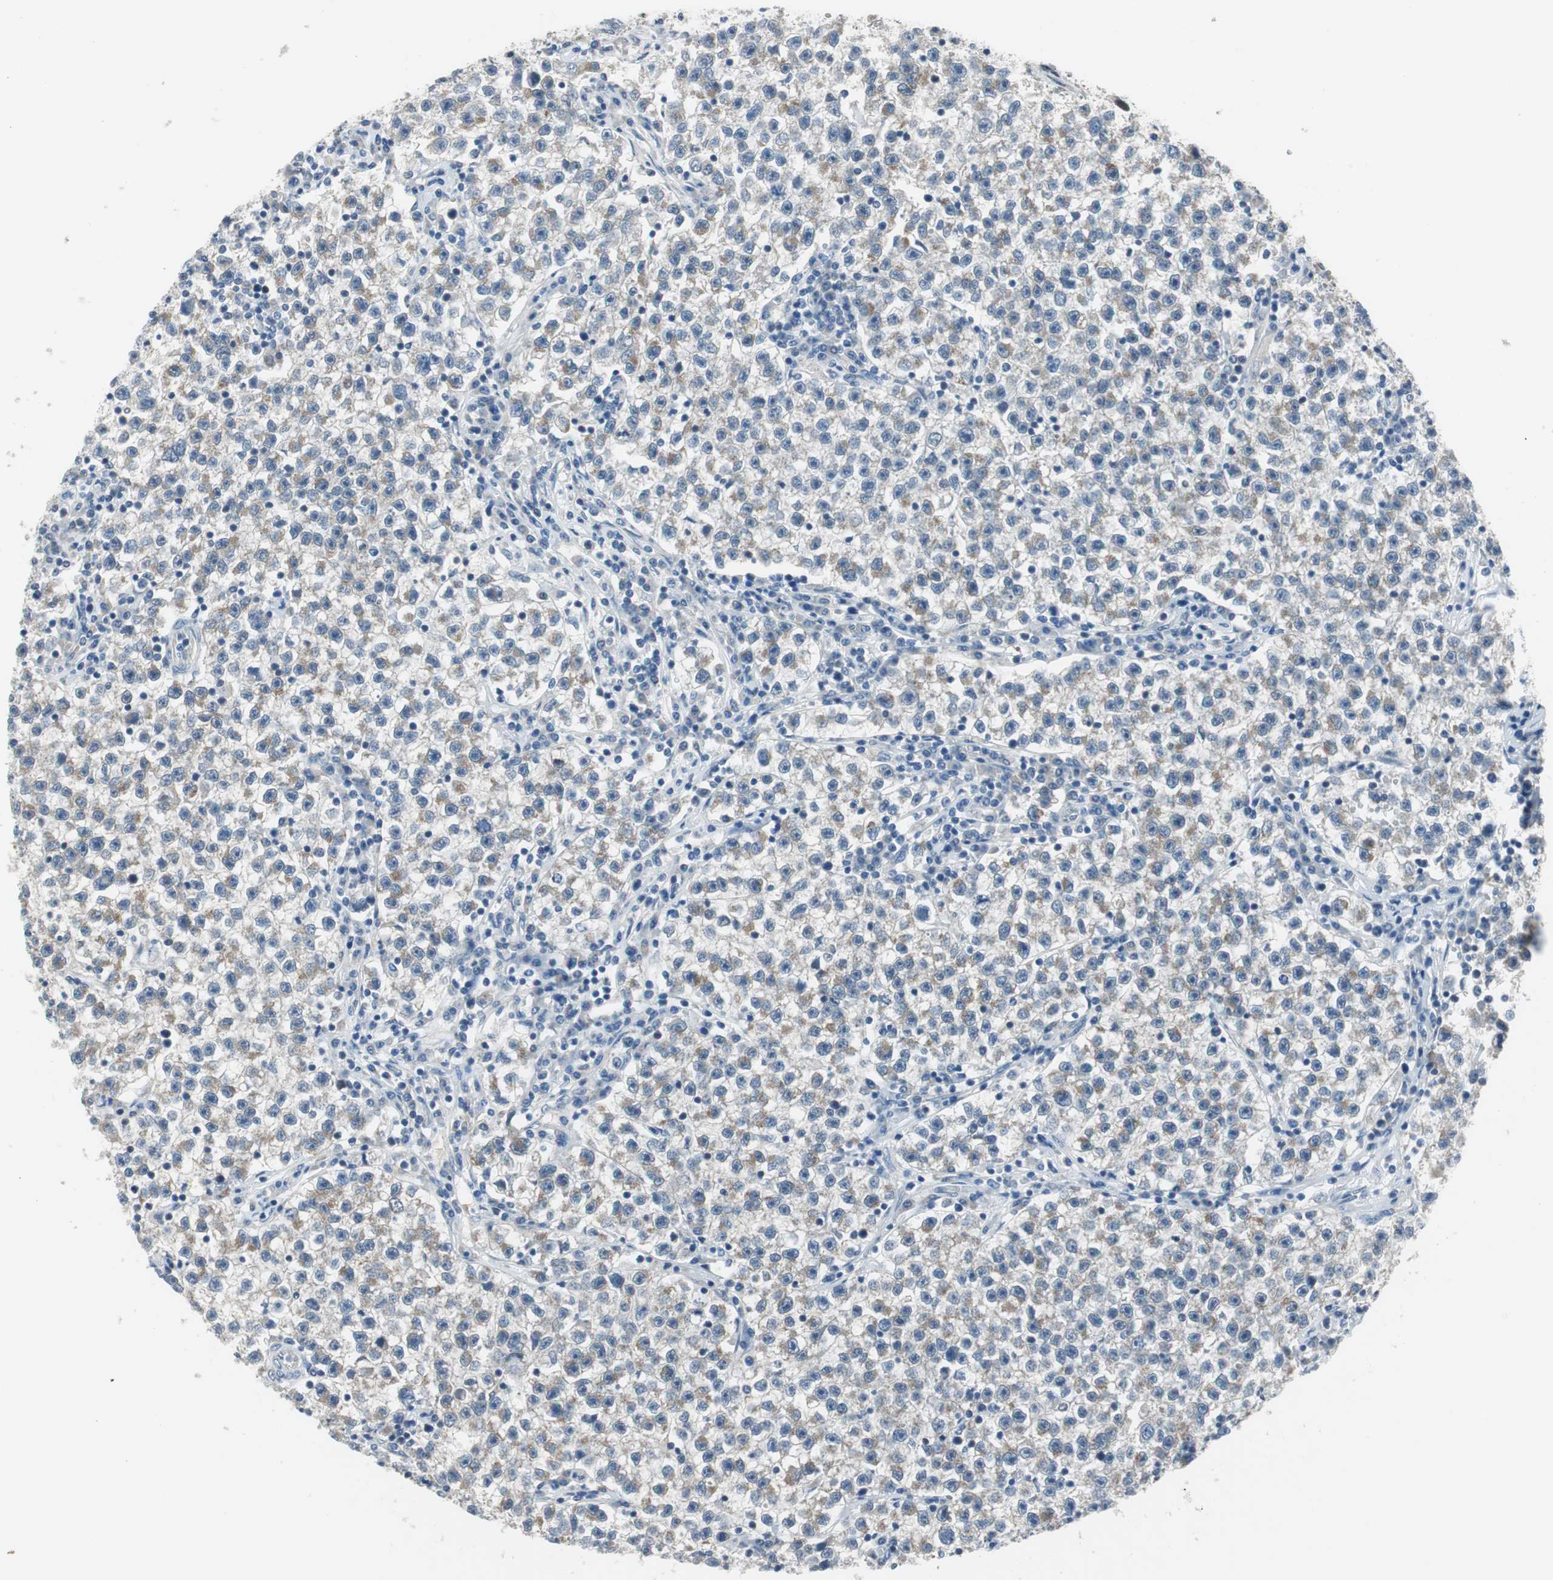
{"staining": {"intensity": "weak", "quantity": "25%-75%", "location": "cytoplasmic/membranous"}, "tissue": "testis cancer", "cell_type": "Tumor cells", "image_type": "cancer", "snomed": [{"axis": "morphology", "description": "Seminoma, NOS"}, {"axis": "topography", "description": "Testis"}], "caption": "IHC staining of testis cancer (seminoma), which exhibits low levels of weak cytoplasmic/membranous staining in approximately 25%-75% of tumor cells indicating weak cytoplasmic/membranous protein expression. The staining was performed using DAB (brown) for protein detection and nuclei were counterstained in hematoxylin (blue).", "gene": "PLAA", "patient": {"sex": "male", "age": 22}}